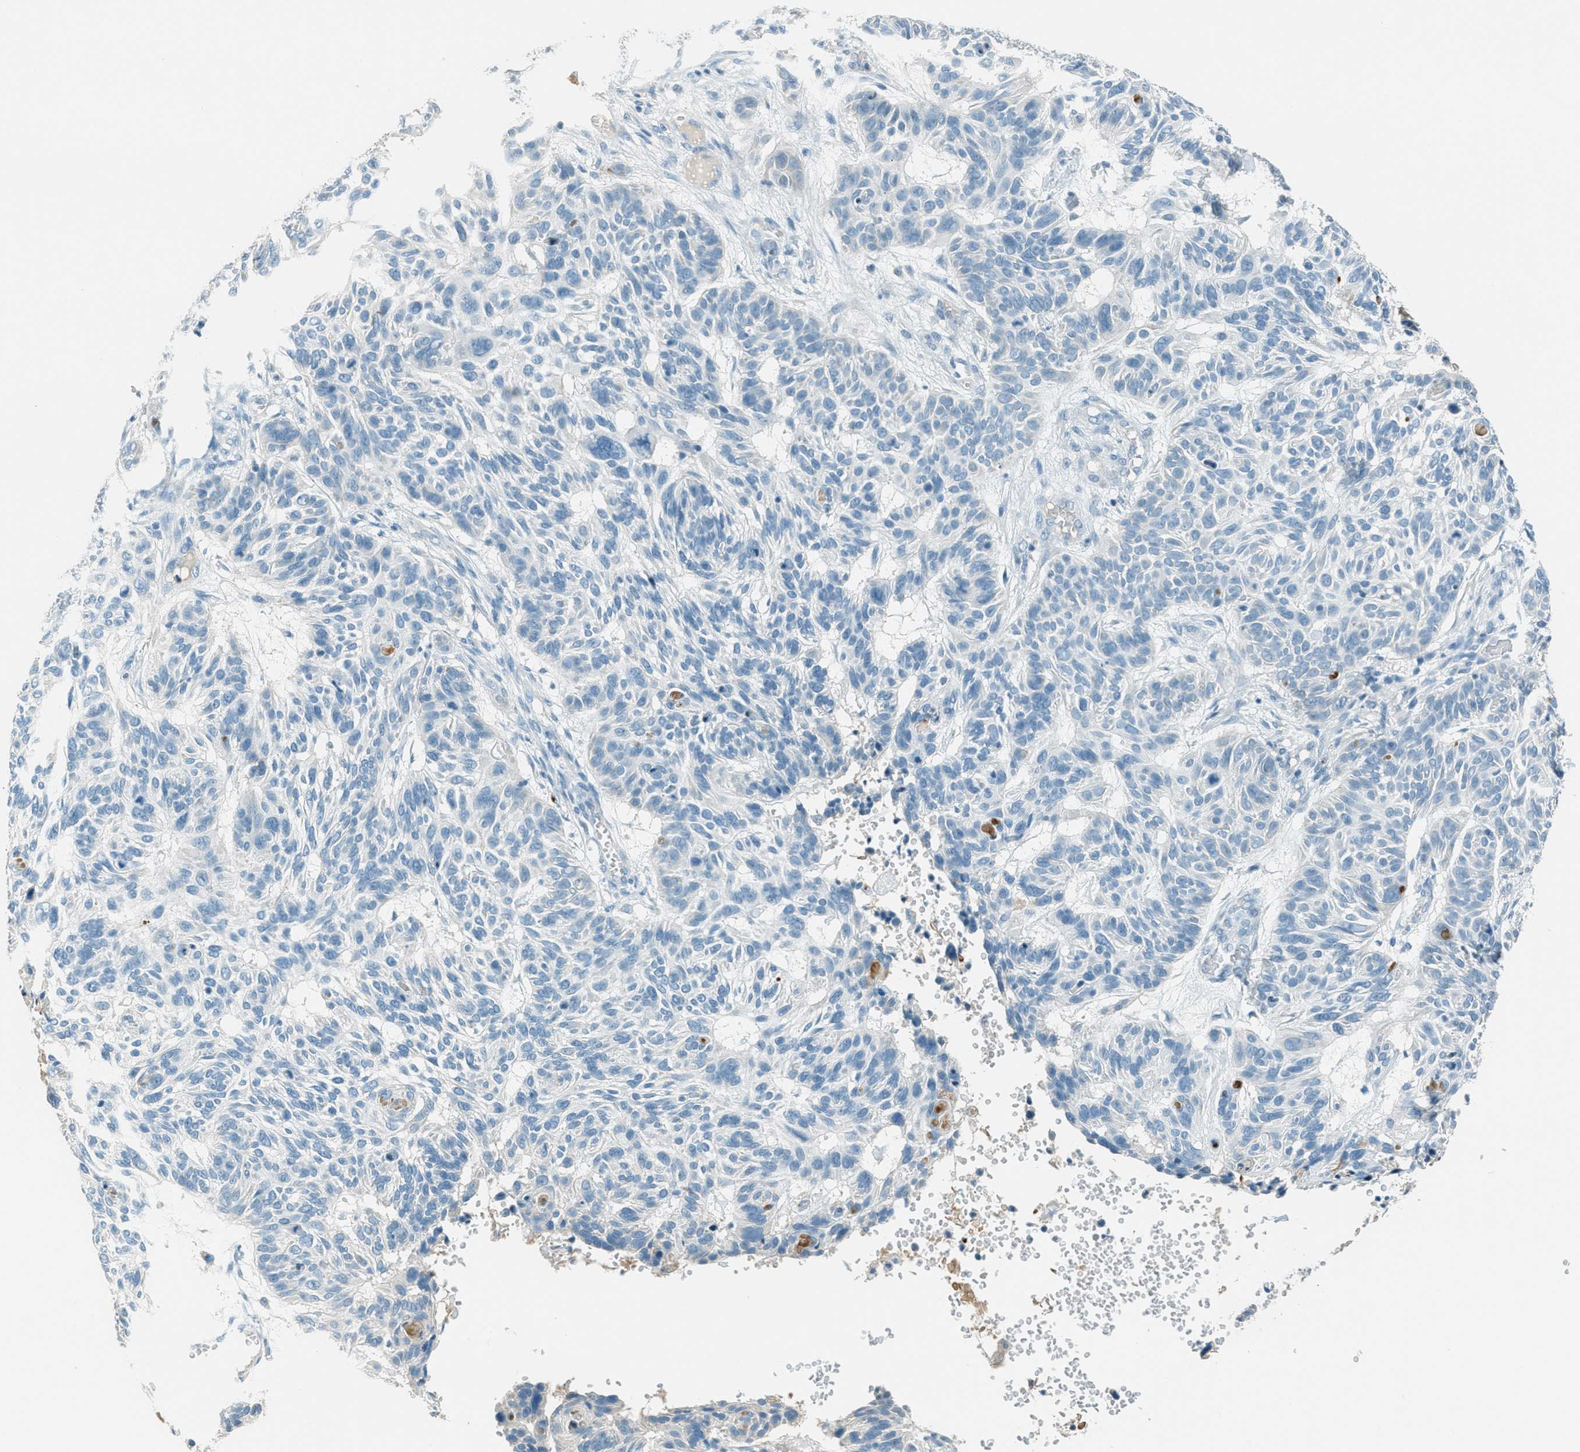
{"staining": {"intensity": "negative", "quantity": "none", "location": "none"}, "tissue": "skin cancer", "cell_type": "Tumor cells", "image_type": "cancer", "snomed": [{"axis": "morphology", "description": "Basal cell carcinoma"}, {"axis": "topography", "description": "Skin"}], "caption": "Skin cancer was stained to show a protein in brown. There is no significant expression in tumor cells. (DAB (3,3'-diaminobenzidine) IHC with hematoxylin counter stain).", "gene": "MSLN", "patient": {"sex": "male", "age": 85}}